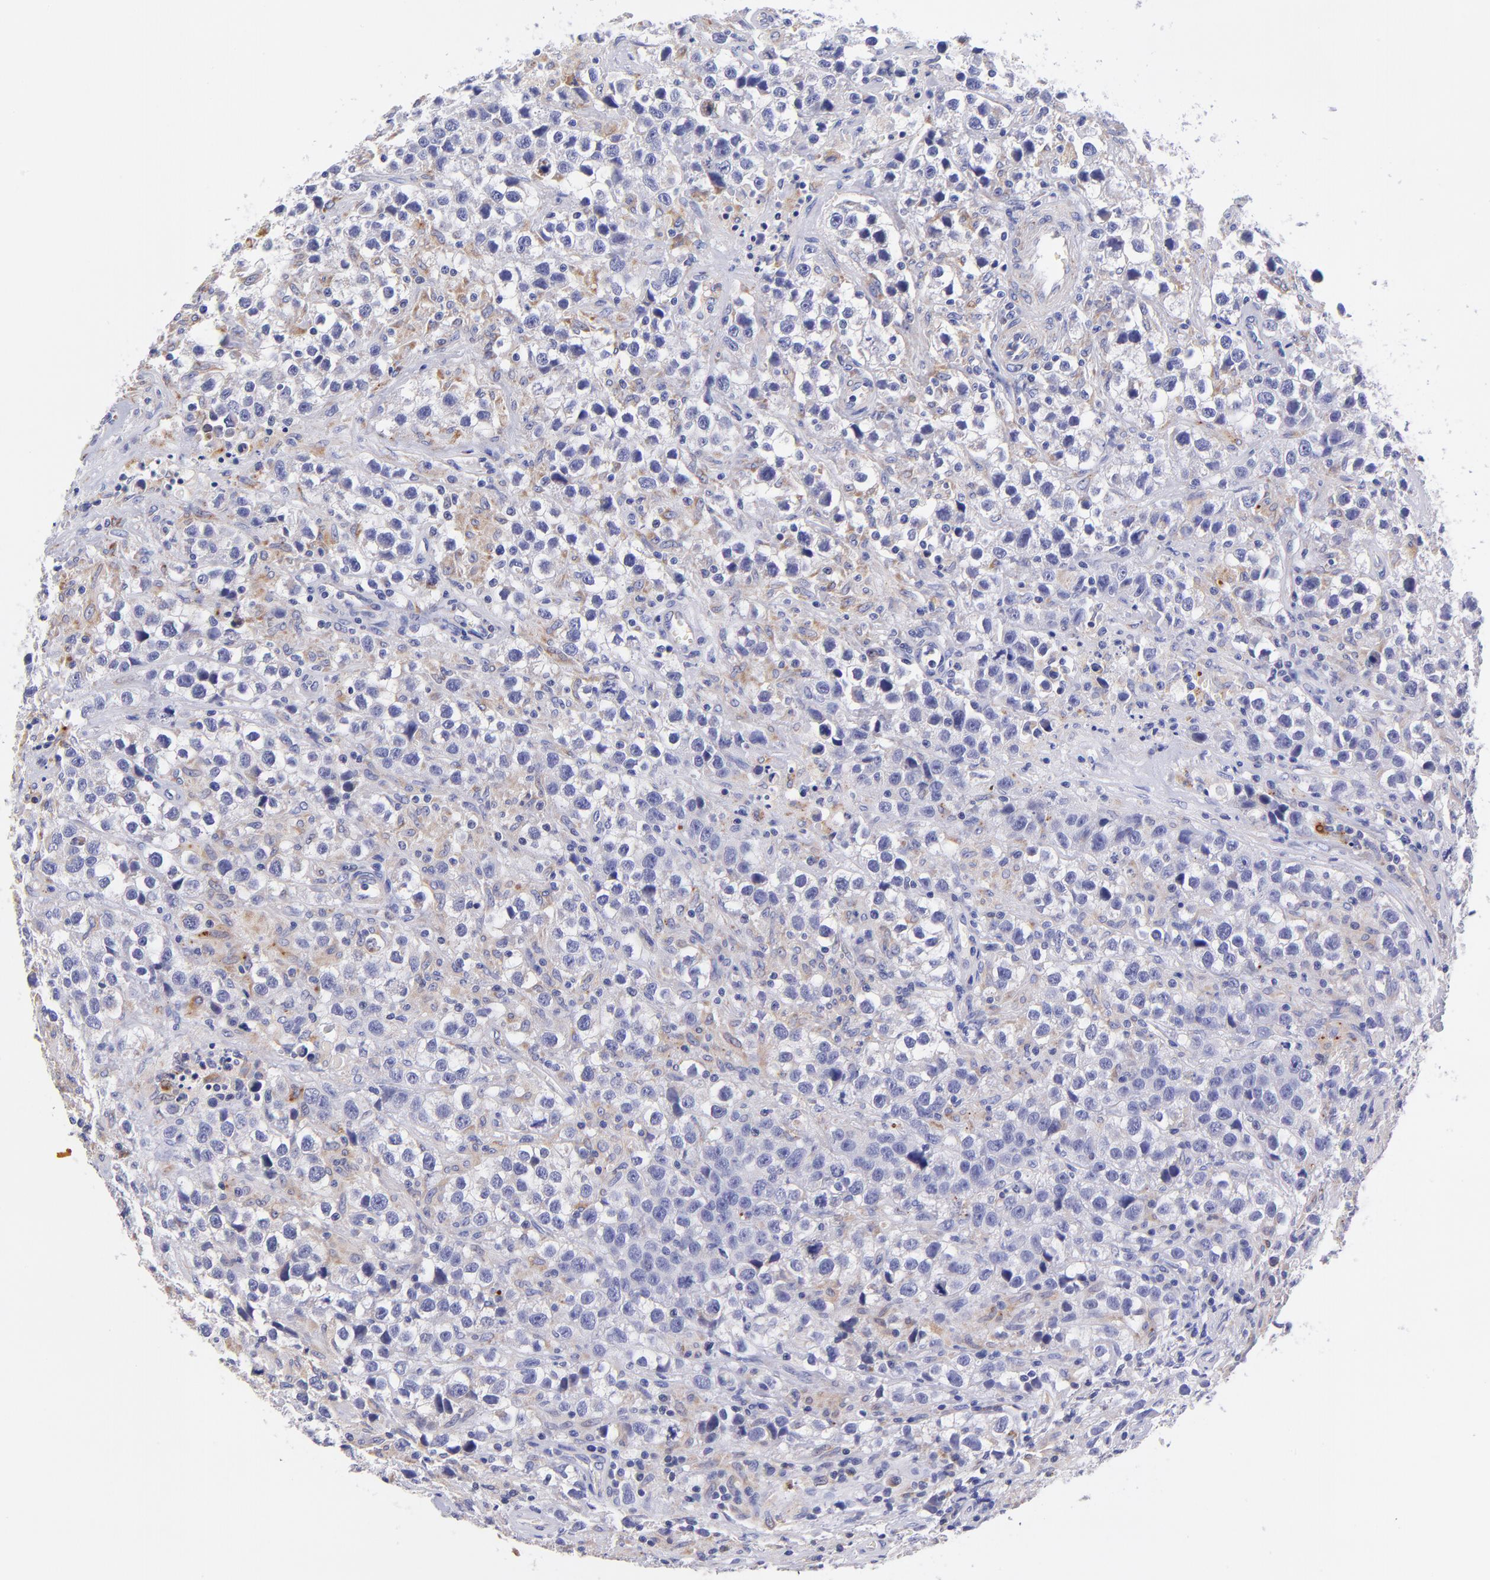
{"staining": {"intensity": "weak", "quantity": "<25%", "location": "cytoplasmic/membranous"}, "tissue": "testis cancer", "cell_type": "Tumor cells", "image_type": "cancer", "snomed": [{"axis": "morphology", "description": "Seminoma, NOS"}, {"axis": "topography", "description": "Testis"}], "caption": "Immunohistochemical staining of seminoma (testis) shows no significant staining in tumor cells.", "gene": "NDUFB7", "patient": {"sex": "male", "age": 43}}